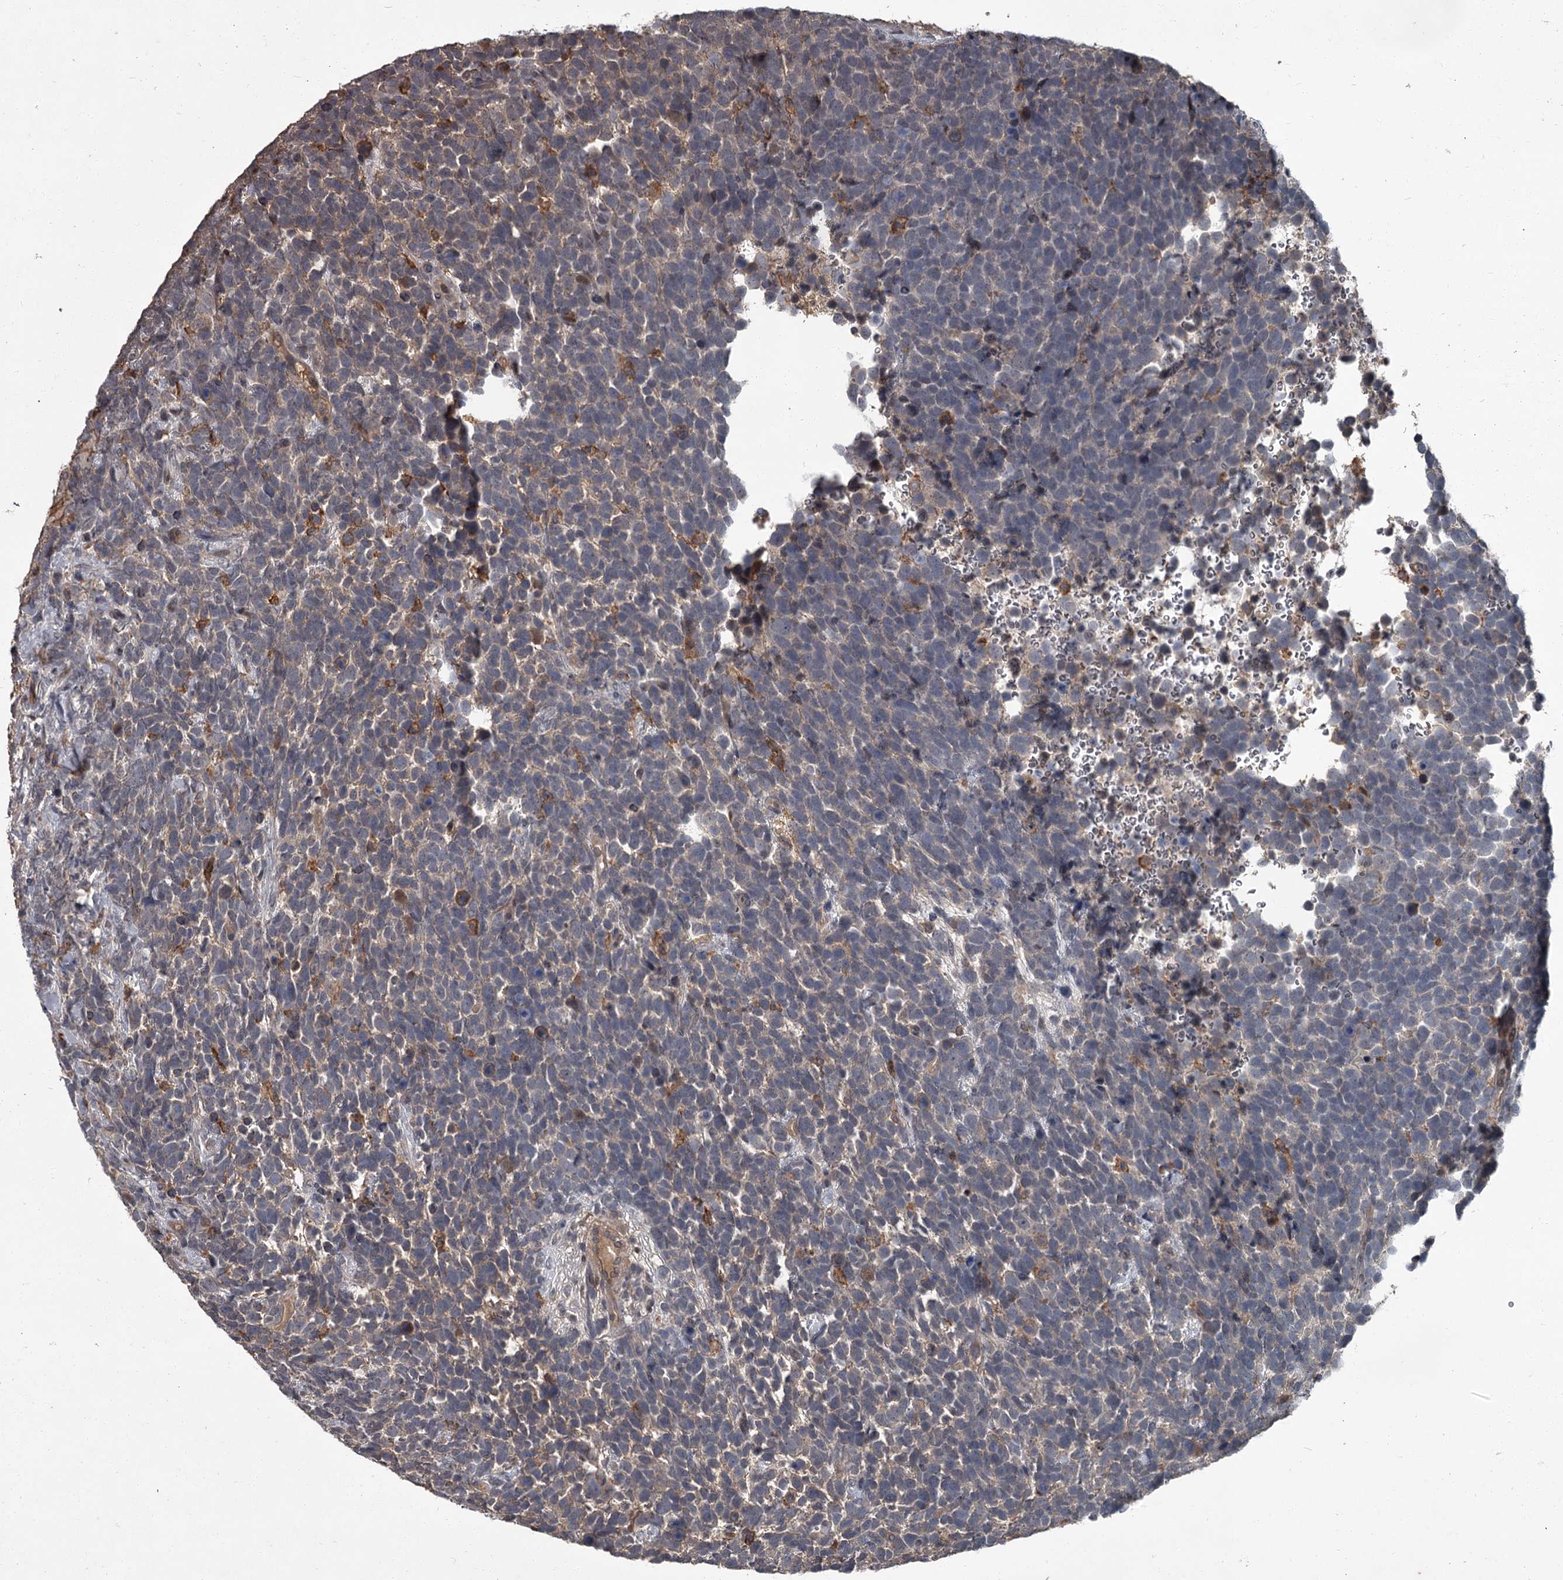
{"staining": {"intensity": "negative", "quantity": "none", "location": "none"}, "tissue": "urothelial cancer", "cell_type": "Tumor cells", "image_type": "cancer", "snomed": [{"axis": "morphology", "description": "Urothelial carcinoma, High grade"}, {"axis": "topography", "description": "Urinary bladder"}], "caption": "Immunohistochemical staining of urothelial carcinoma (high-grade) demonstrates no significant staining in tumor cells.", "gene": "FLVCR2", "patient": {"sex": "female", "age": 82}}